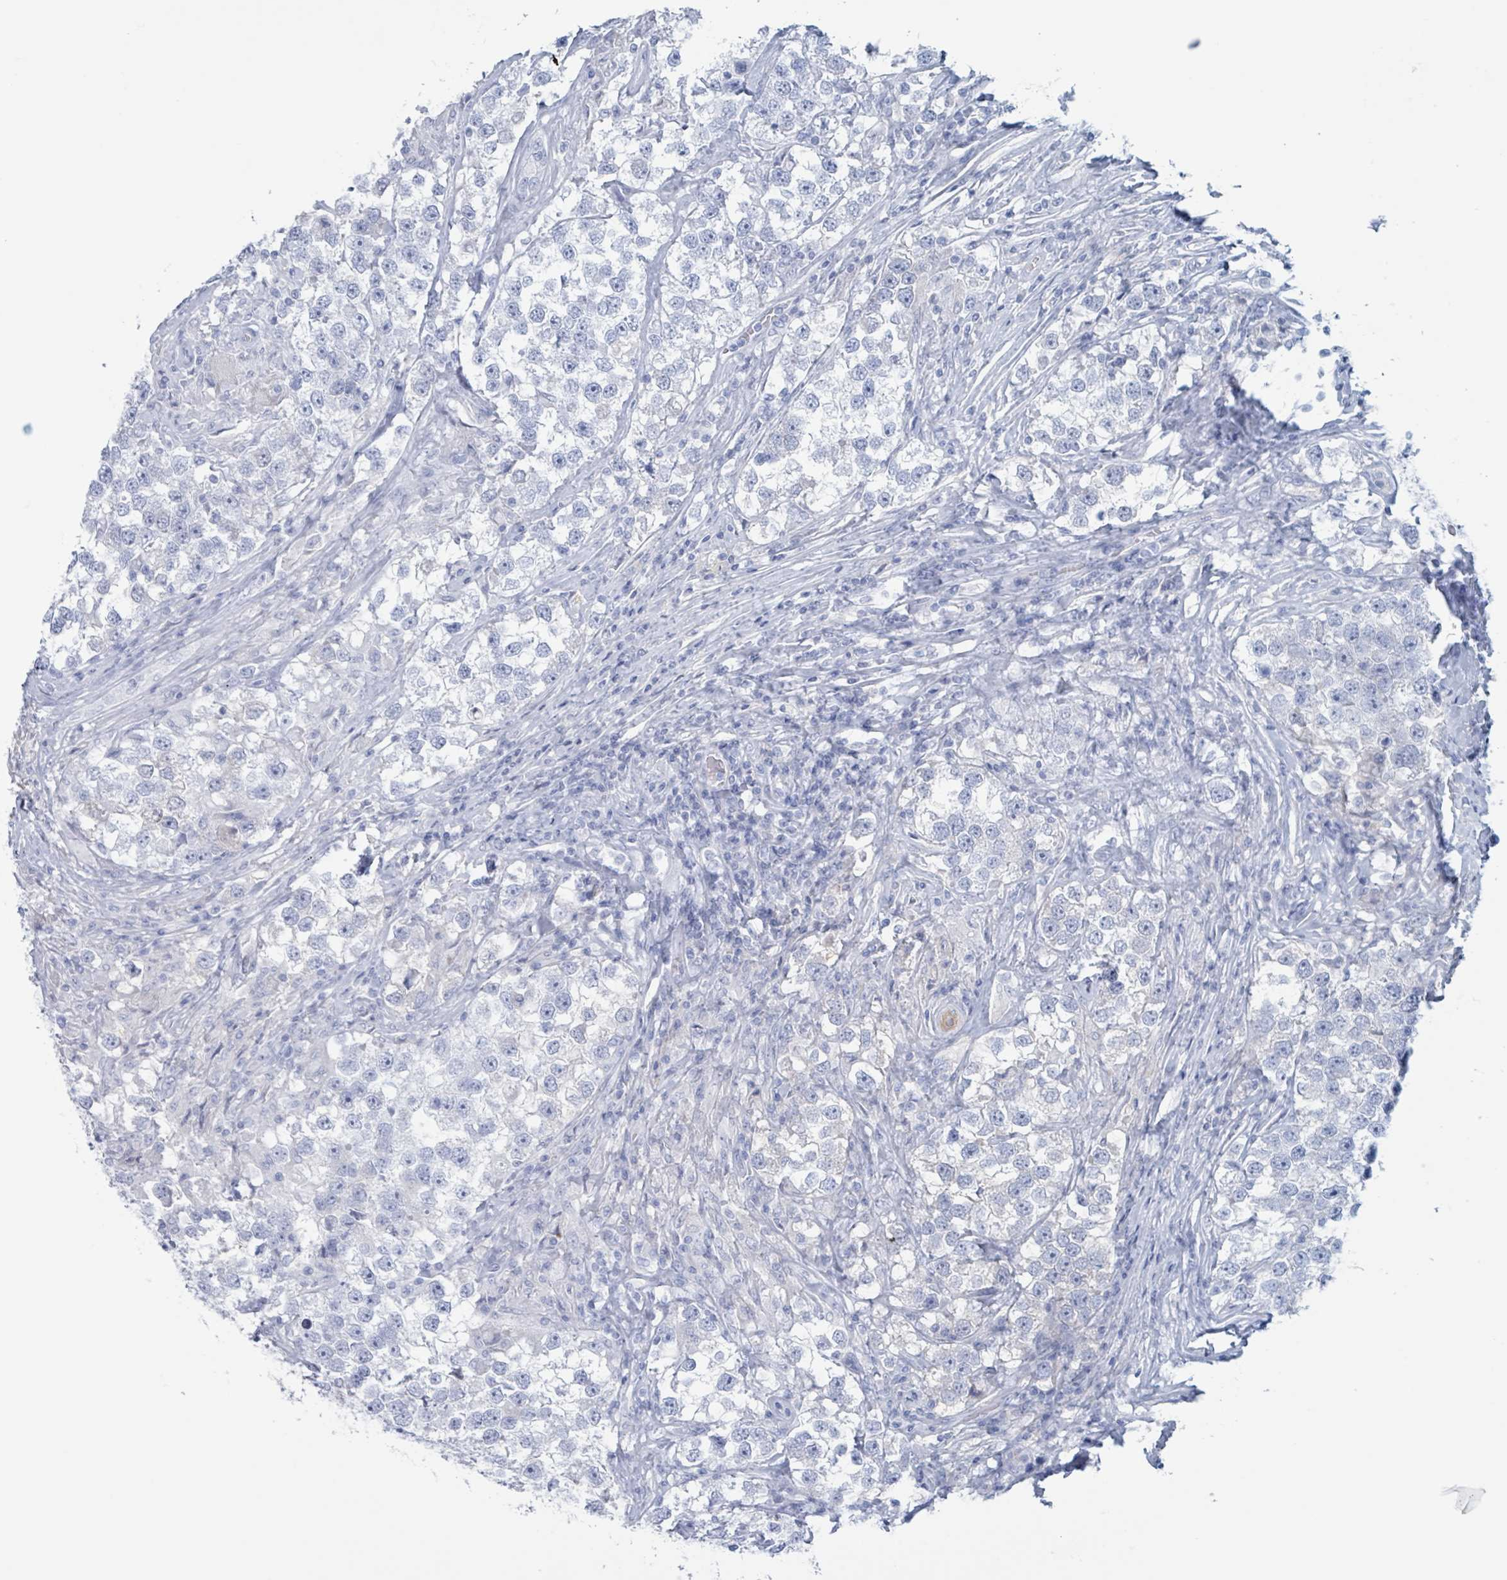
{"staining": {"intensity": "negative", "quantity": "none", "location": "none"}, "tissue": "testis cancer", "cell_type": "Tumor cells", "image_type": "cancer", "snomed": [{"axis": "morphology", "description": "Seminoma, NOS"}, {"axis": "topography", "description": "Testis"}], "caption": "Immunohistochemical staining of testis seminoma displays no significant expression in tumor cells.", "gene": "KLK4", "patient": {"sex": "male", "age": 46}}